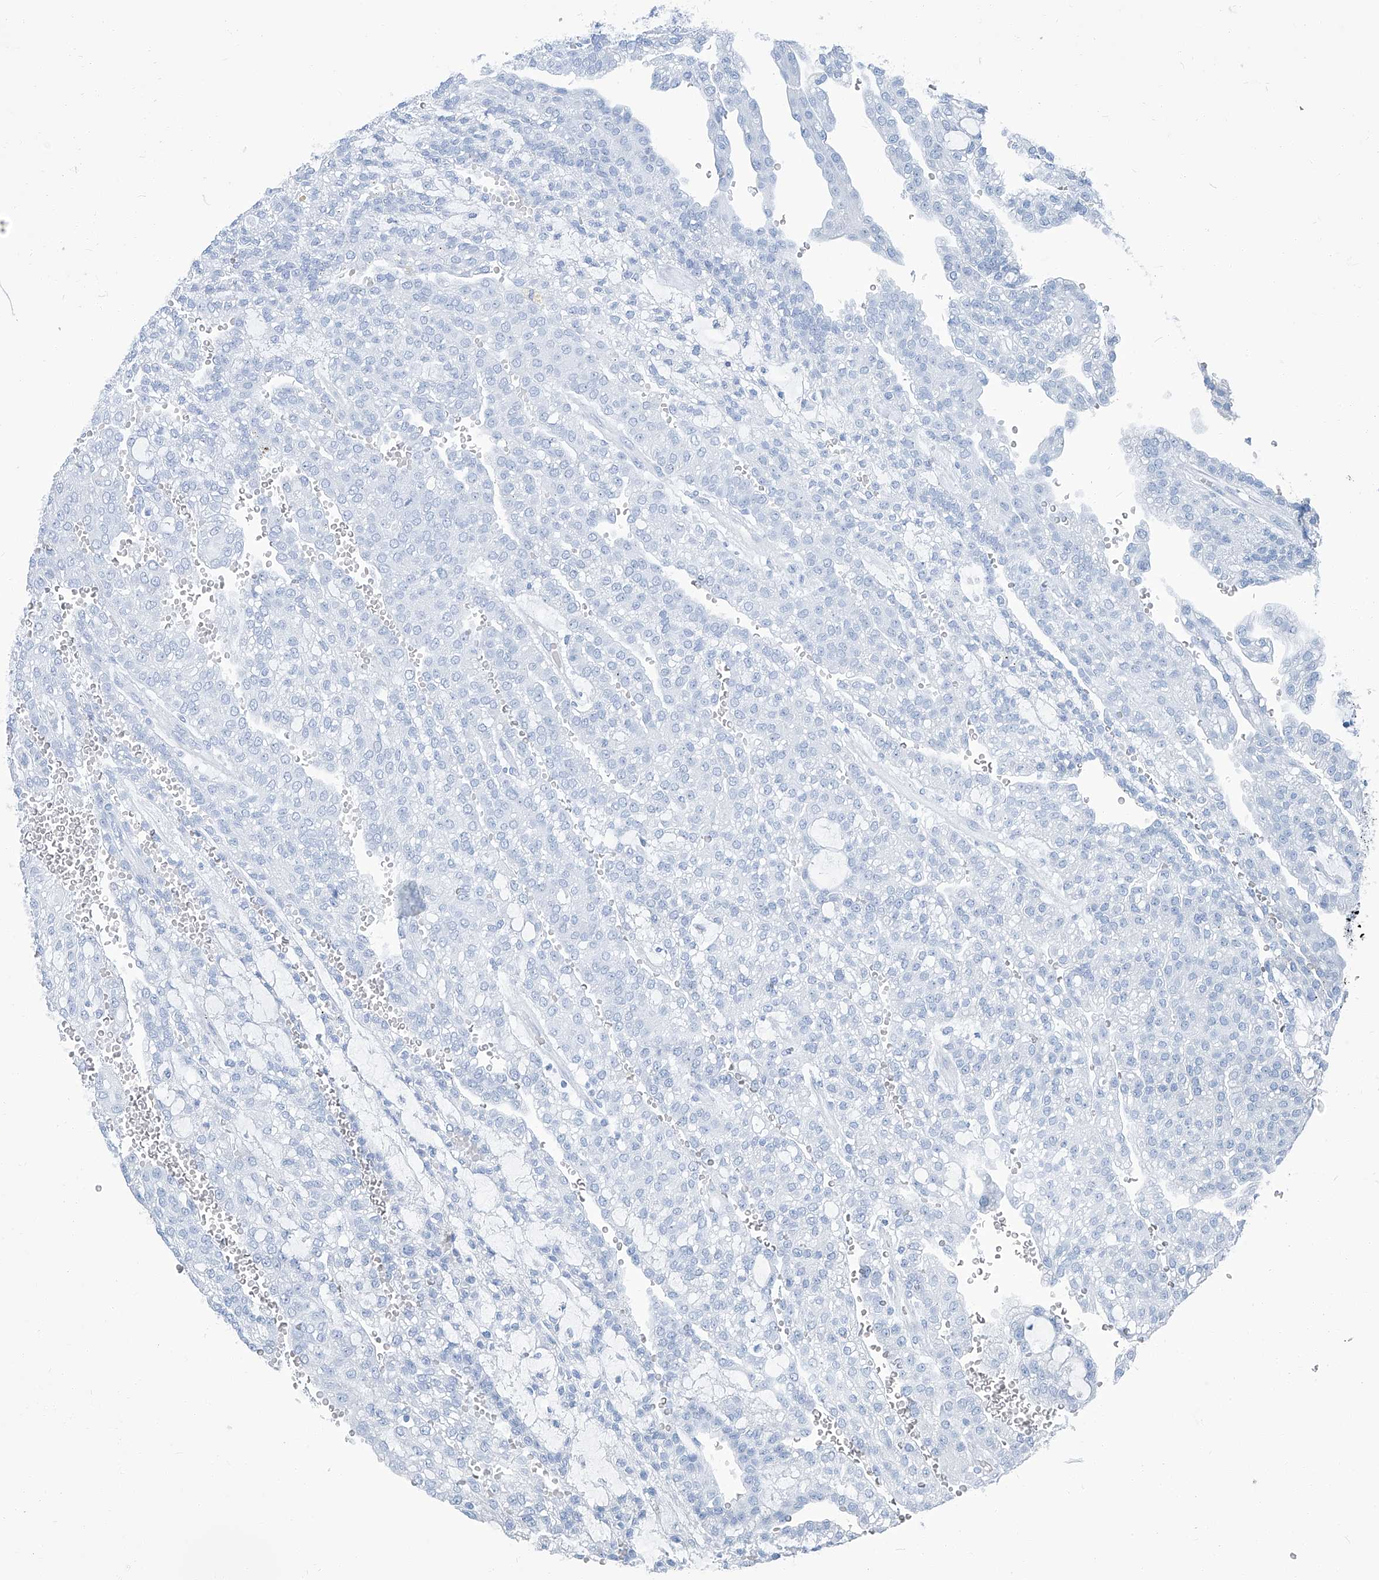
{"staining": {"intensity": "negative", "quantity": "none", "location": "none"}, "tissue": "renal cancer", "cell_type": "Tumor cells", "image_type": "cancer", "snomed": [{"axis": "morphology", "description": "Adenocarcinoma, NOS"}, {"axis": "topography", "description": "Kidney"}], "caption": "This is an IHC micrograph of human renal cancer. There is no staining in tumor cells.", "gene": "PFKL", "patient": {"sex": "male", "age": 63}}